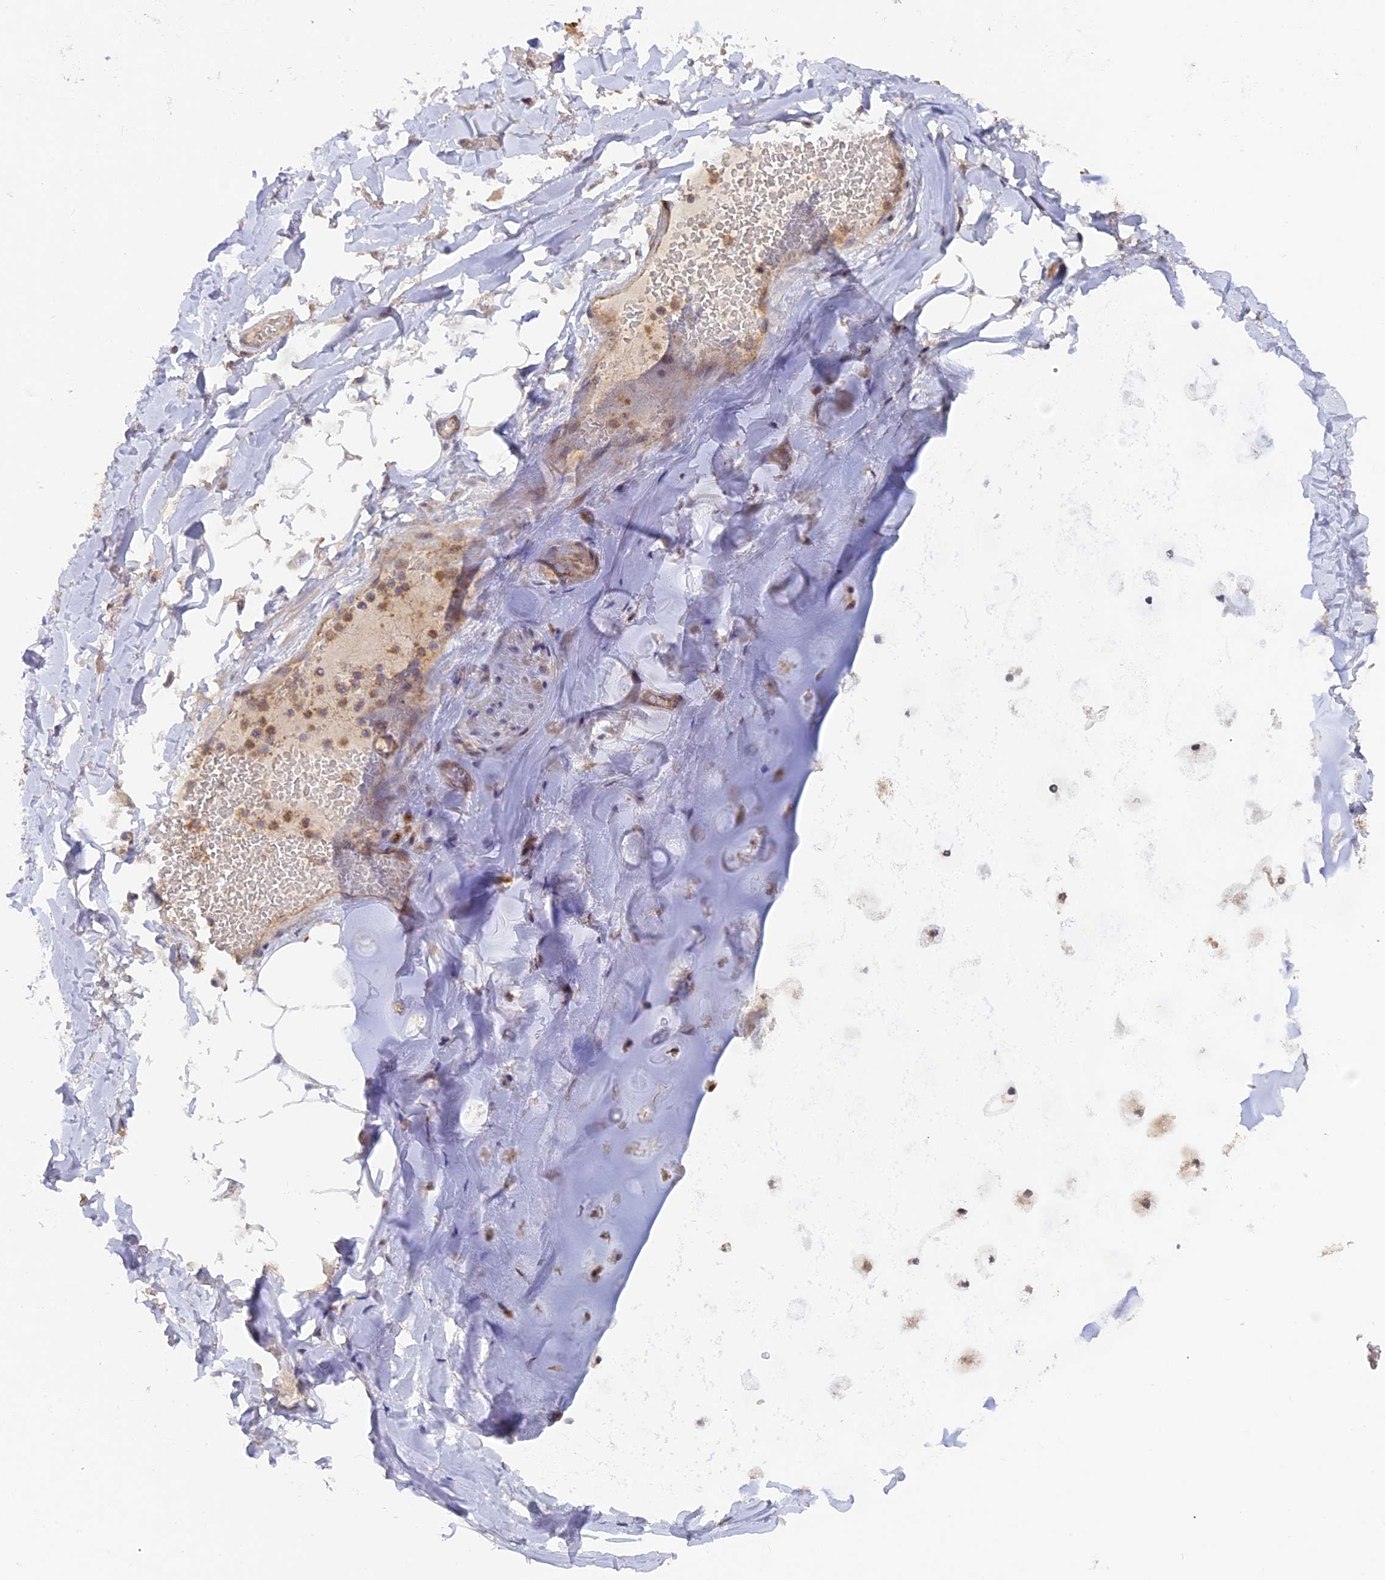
{"staining": {"intensity": "negative", "quantity": "none", "location": "none"}, "tissue": "adipose tissue", "cell_type": "Adipocytes", "image_type": "normal", "snomed": [{"axis": "morphology", "description": "Normal tissue, NOS"}, {"axis": "topography", "description": "Lymph node"}, {"axis": "topography", "description": "Cartilage tissue"}, {"axis": "topography", "description": "Bronchus"}], "caption": "Adipocytes are negative for protein expression in benign human adipose tissue. (DAB IHC with hematoxylin counter stain).", "gene": "FERMT1", "patient": {"sex": "male", "age": 63}}